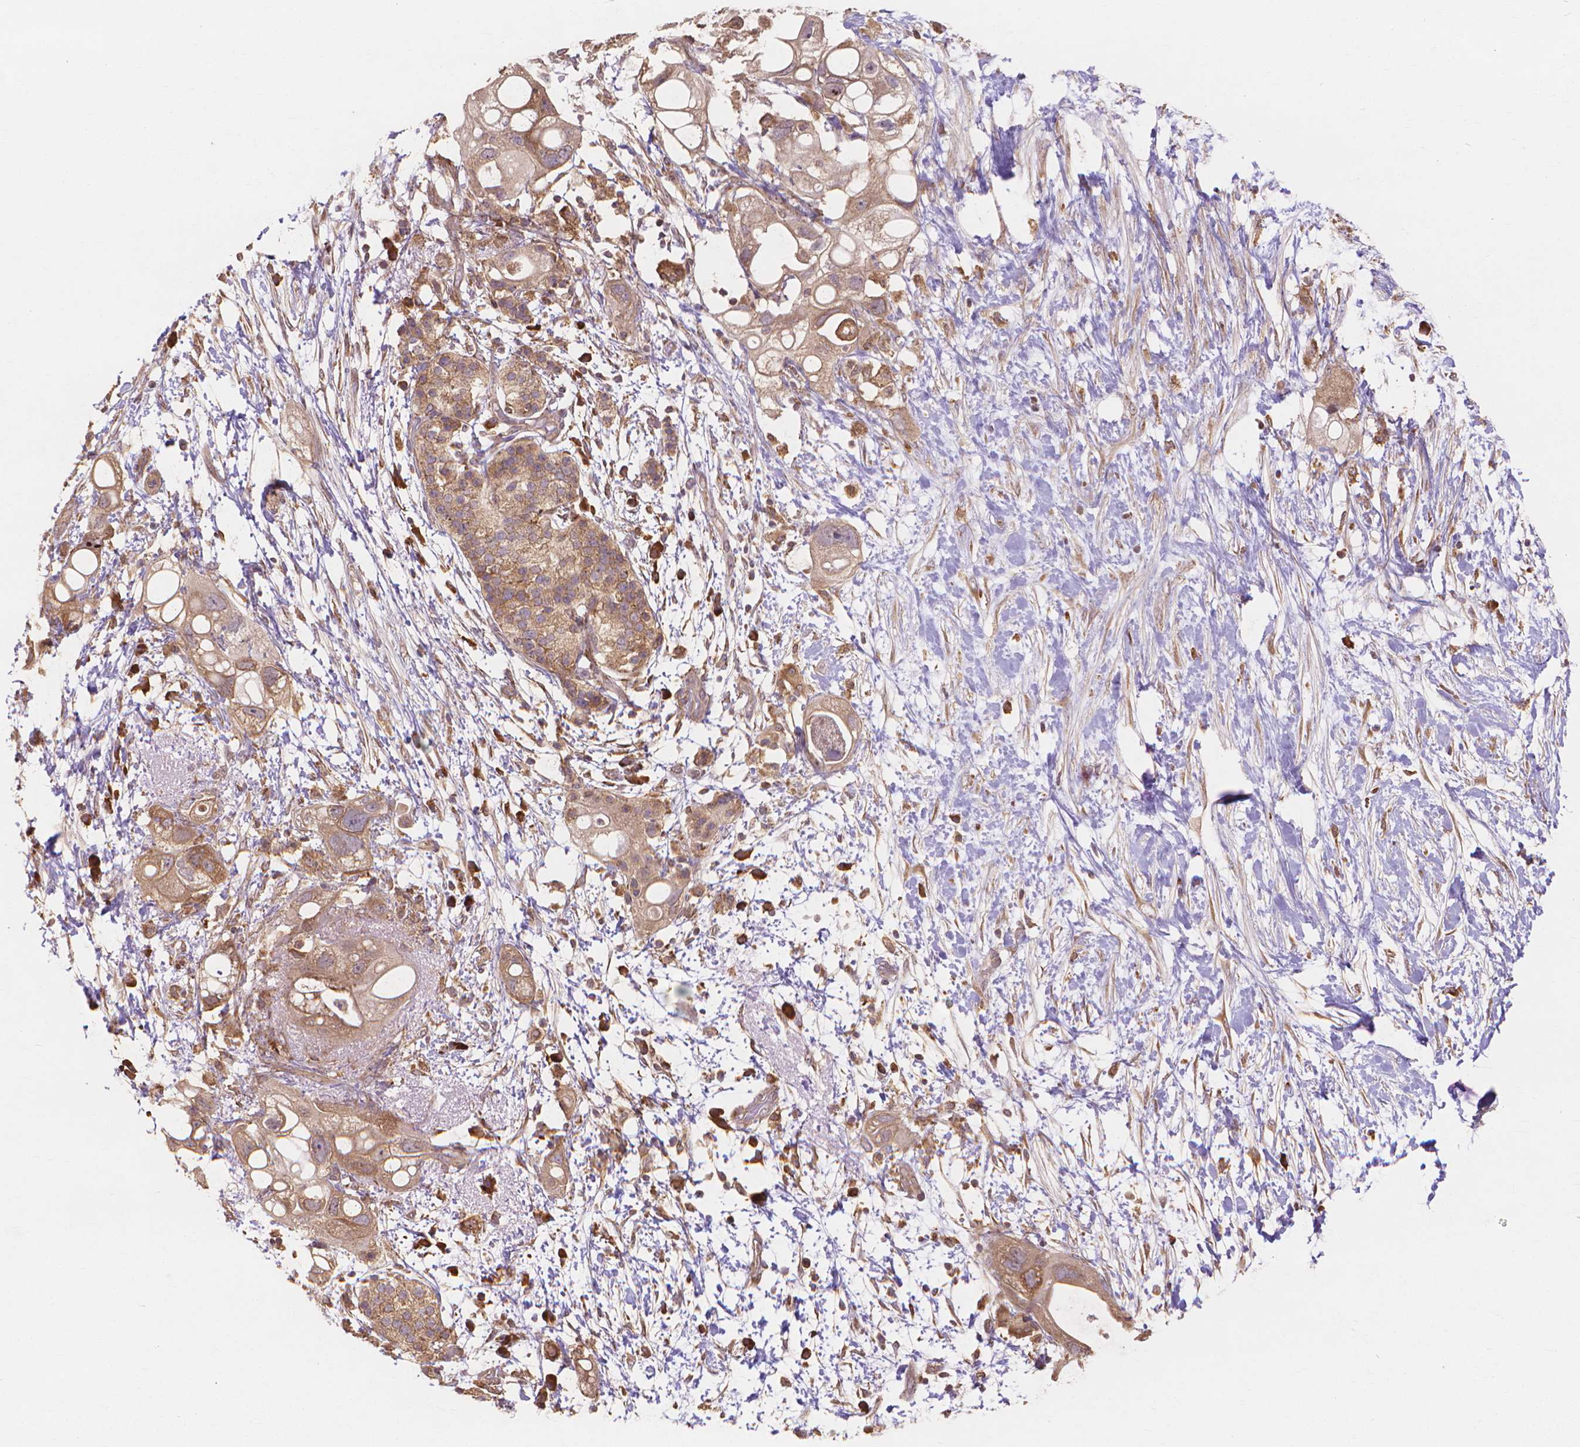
{"staining": {"intensity": "moderate", "quantity": ">75%", "location": "cytoplasmic/membranous"}, "tissue": "pancreatic cancer", "cell_type": "Tumor cells", "image_type": "cancer", "snomed": [{"axis": "morphology", "description": "Adenocarcinoma, NOS"}, {"axis": "topography", "description": "Pancreas"}], "caption": "IHC micrograph of human adenocarcinoma (pancreatic) stained for a protein (brown), which reveals medium levels of moderate cytoplasmic/membranous expression in approximately >75% of tumor cells.", "gene": "TAB2", "patient": {"sex": "female", "age": 72}}